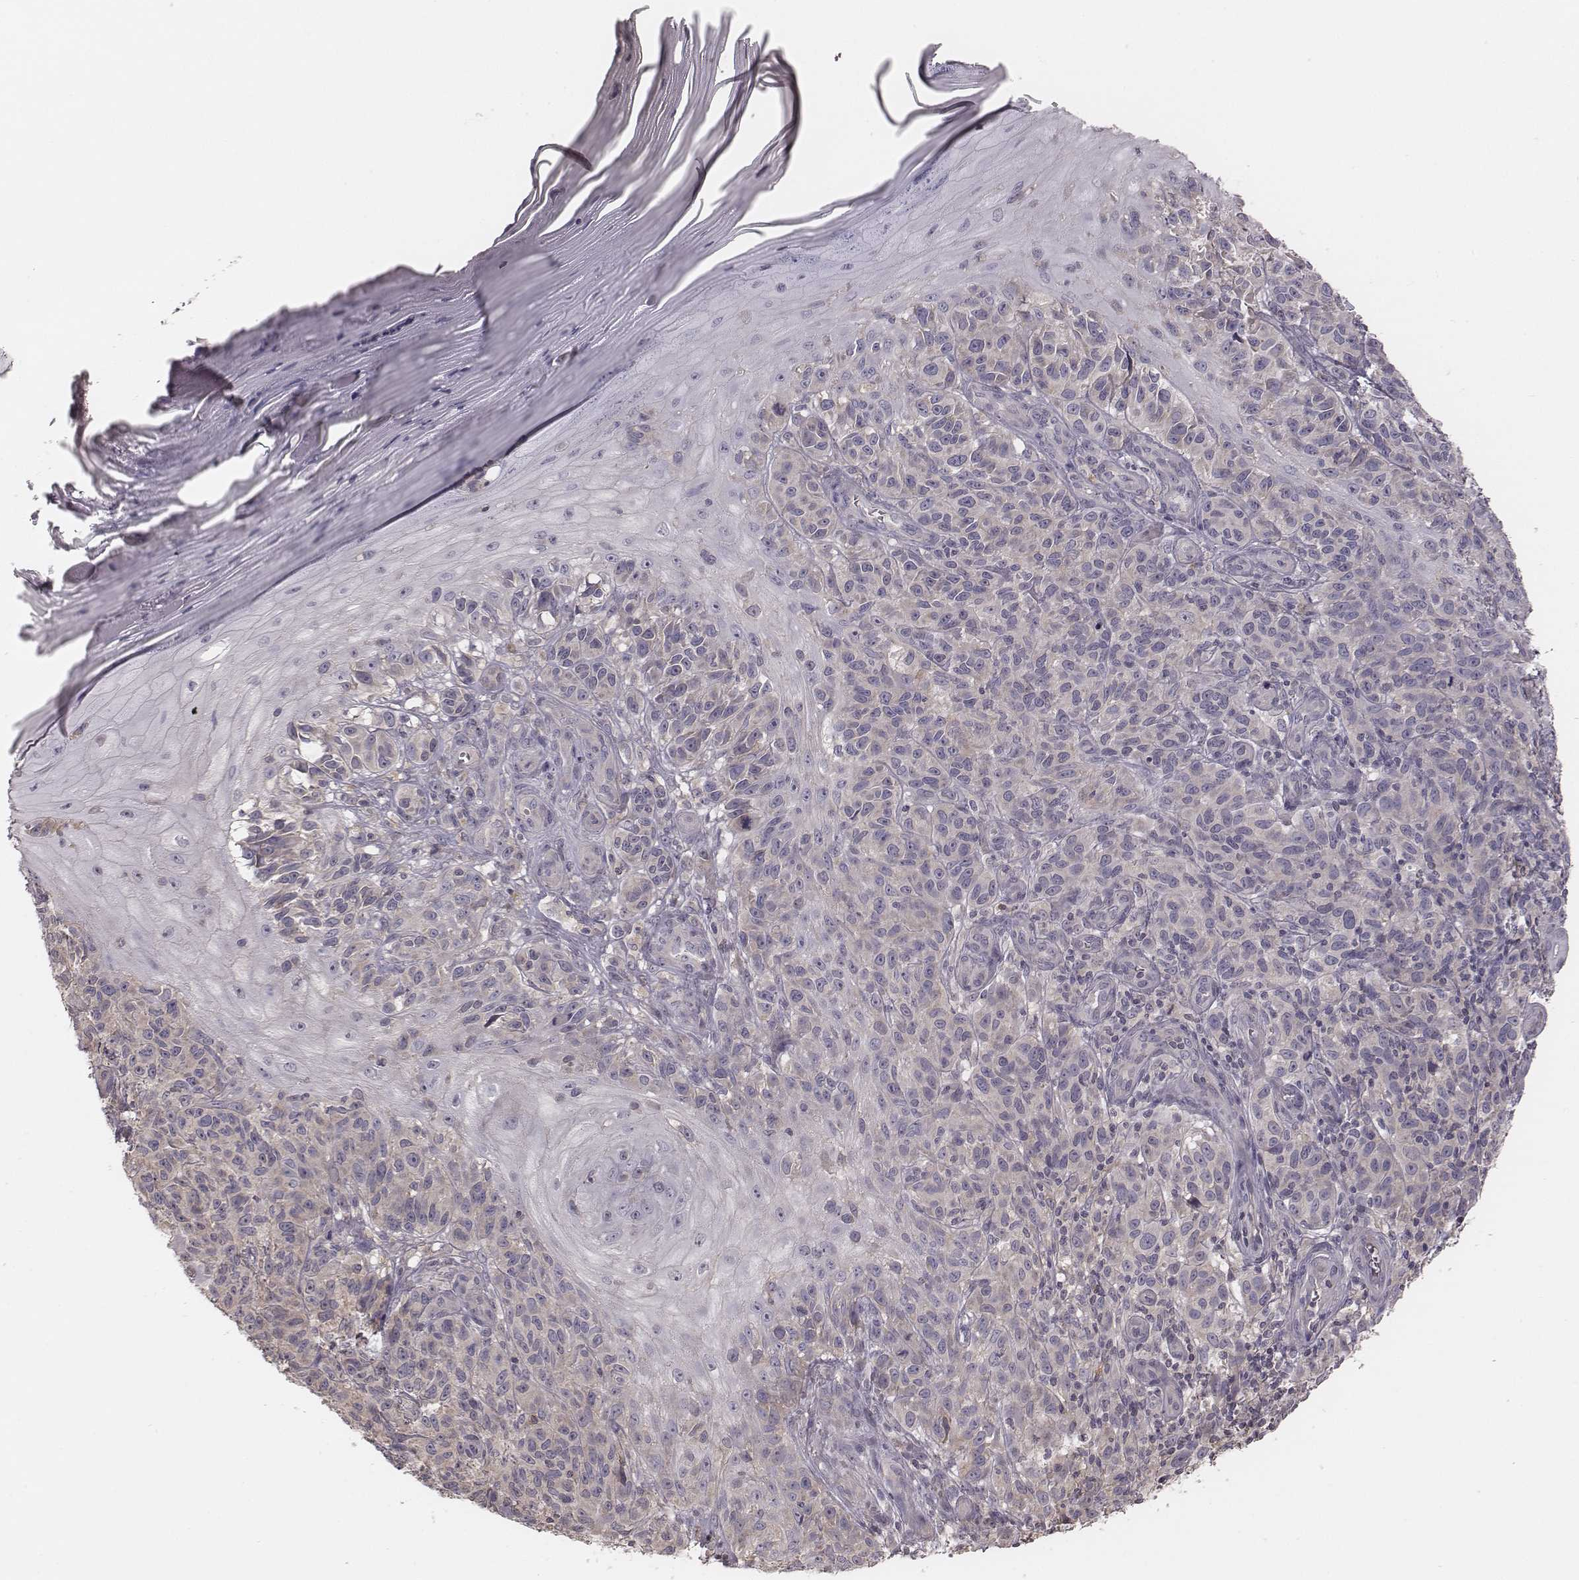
{"staining": {"intensity": "weak", "quantity": "<25%", "location": "cytoplasmic/membranous"}, "tissue": "melanoma", "cell_type": "Tumor cells", "image_type": "cancer", "snomed": [{"axis": "morphology", "description": "Malignant melanoma, NOS"}, {"axis": "topography", "description": "Skin"}], "caption": "This histopathology image is of malignant melanoma stained with IHC to label a protein in brown with the nuclei are counter-stained blue. There is no staining in tumor cells.", "gene": "TDRD5", "patient": {"sex": "female", "age": 53}}